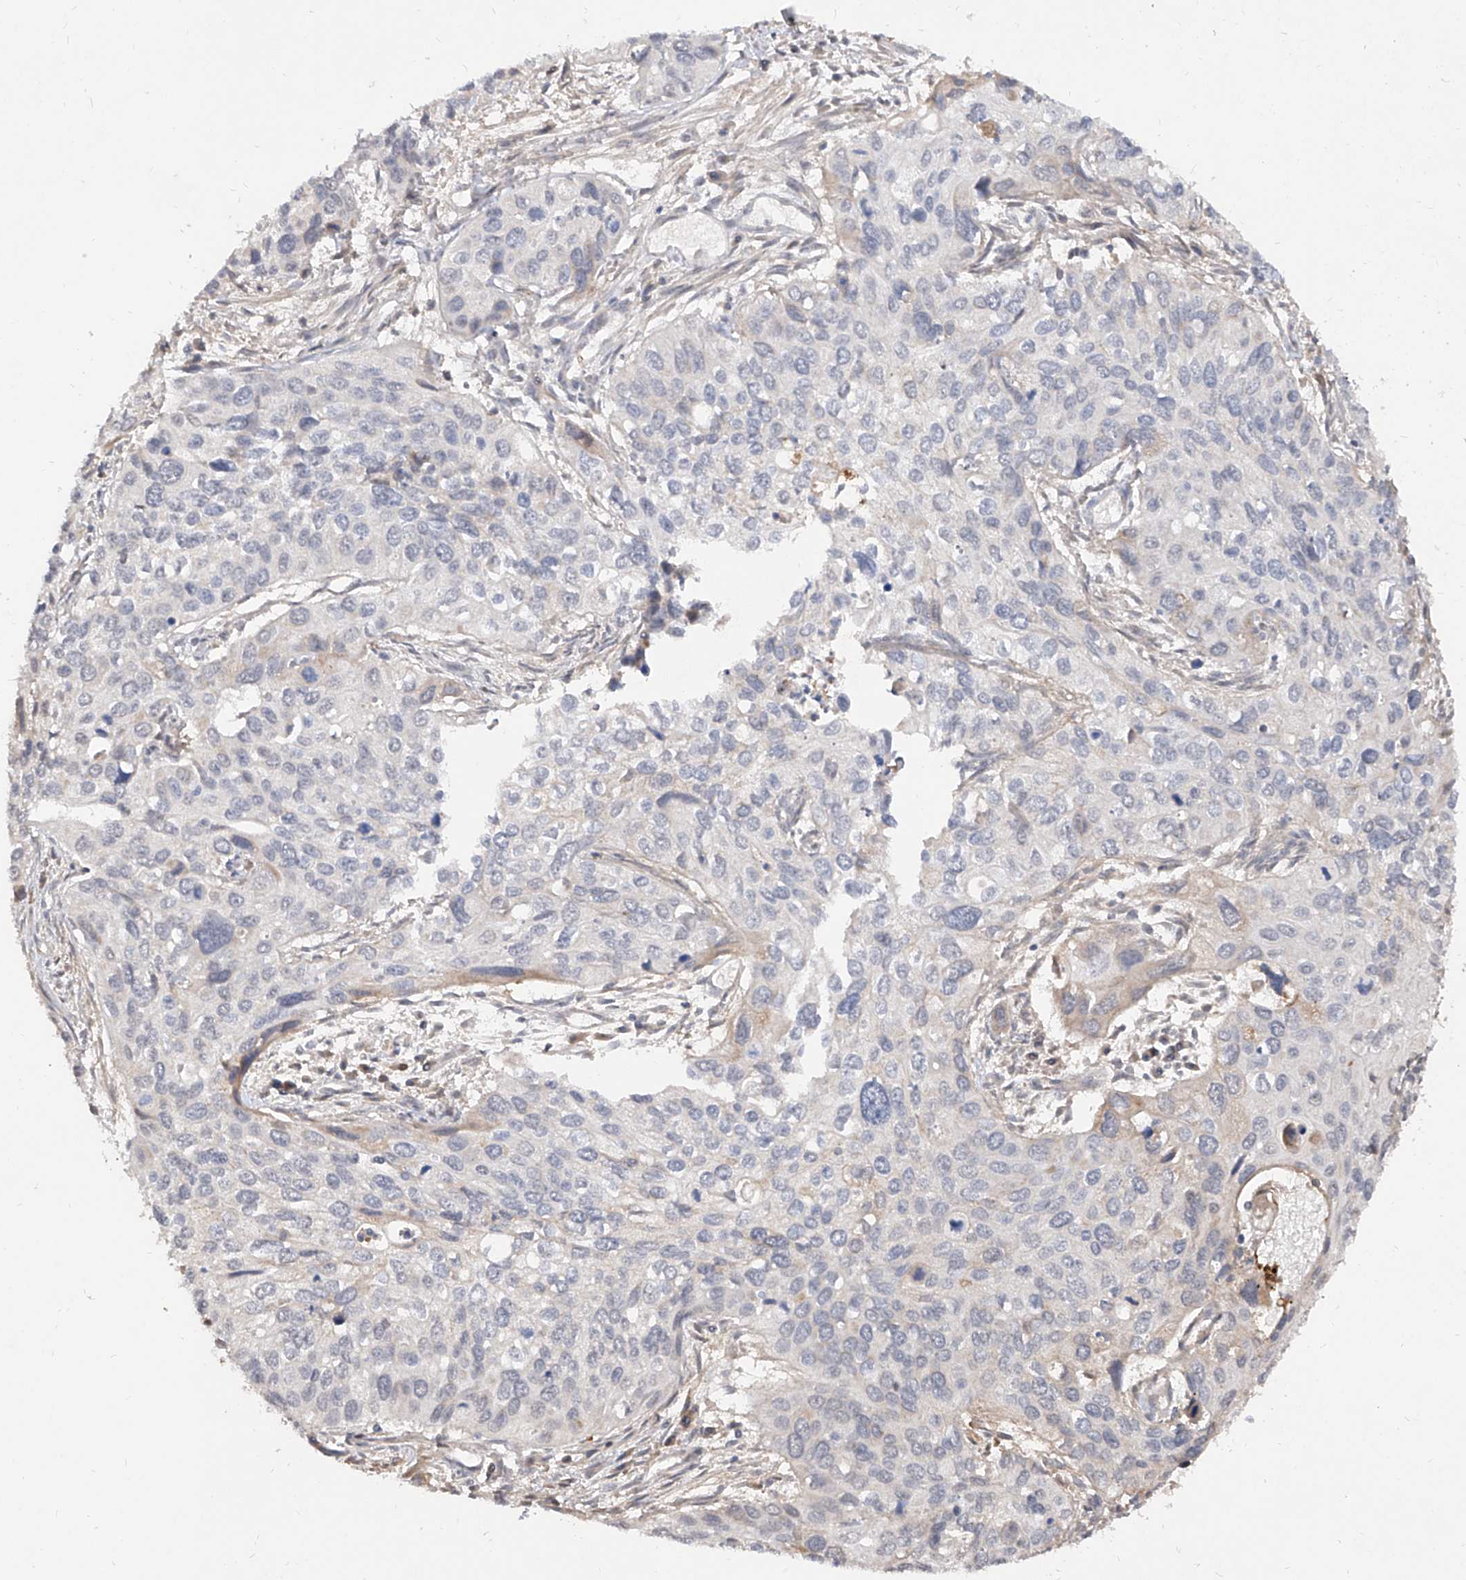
{"staining": {"intensity": "negative", "quantity": "none", "location": "none"}, "tissue": "cervical cancer", "cell_type": "Tumor cells", "image_type": "cancer", "snomed": [{"axis": "morphology", "description": "Squamous cell carcinoma, NOS"}, {"axis": "topography", "description": "Cervix"}], "caption": "A high-resolution micrograph shows IHC staining of cervical cancer, which reveals no significant expression in tumor cells.", "gene": "C4A", "patient": {"sex": "female", "age": 55}}